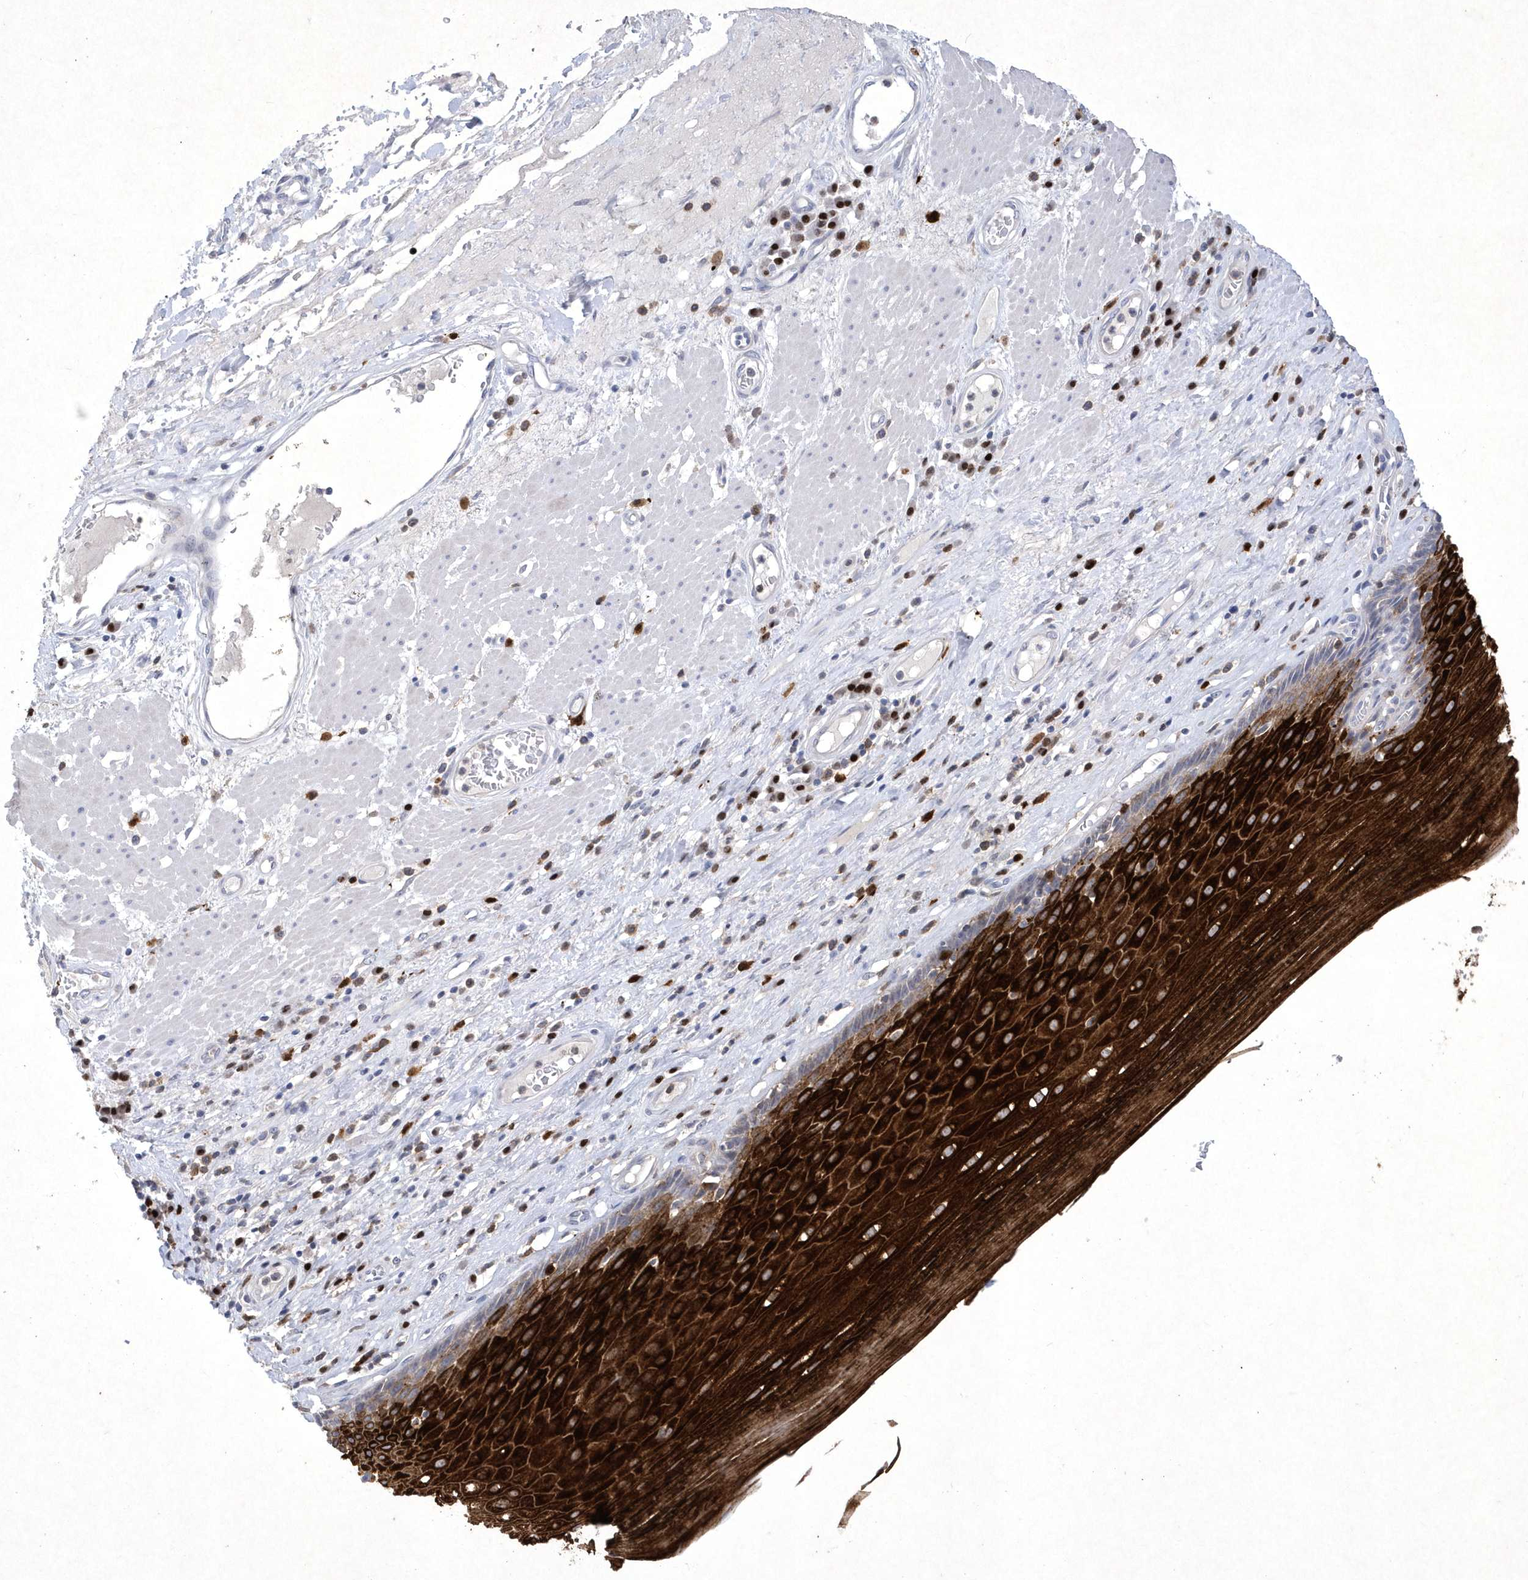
{"staining": {"intensity": "strong", "quantity": "25%-75%", "location": "cytoplasmic/membranous"}, "tissue": "esophagus", "cell_type": "Squamous epithelial cells", "image_type": "normal", "snomed": [{"axis": "morphology", "description": "Normal tissue, NOS"}, {"axis": "topography", "description": "Esophagus"}], "caption": "The image demonstrates staining of normal esophagus, revealing strong cytoplasmic/membranous protein expression (brown color) within squamous epithelial cells.", "gene": "BHLHA15", "patient": {"sex": "male", "age": 62}}